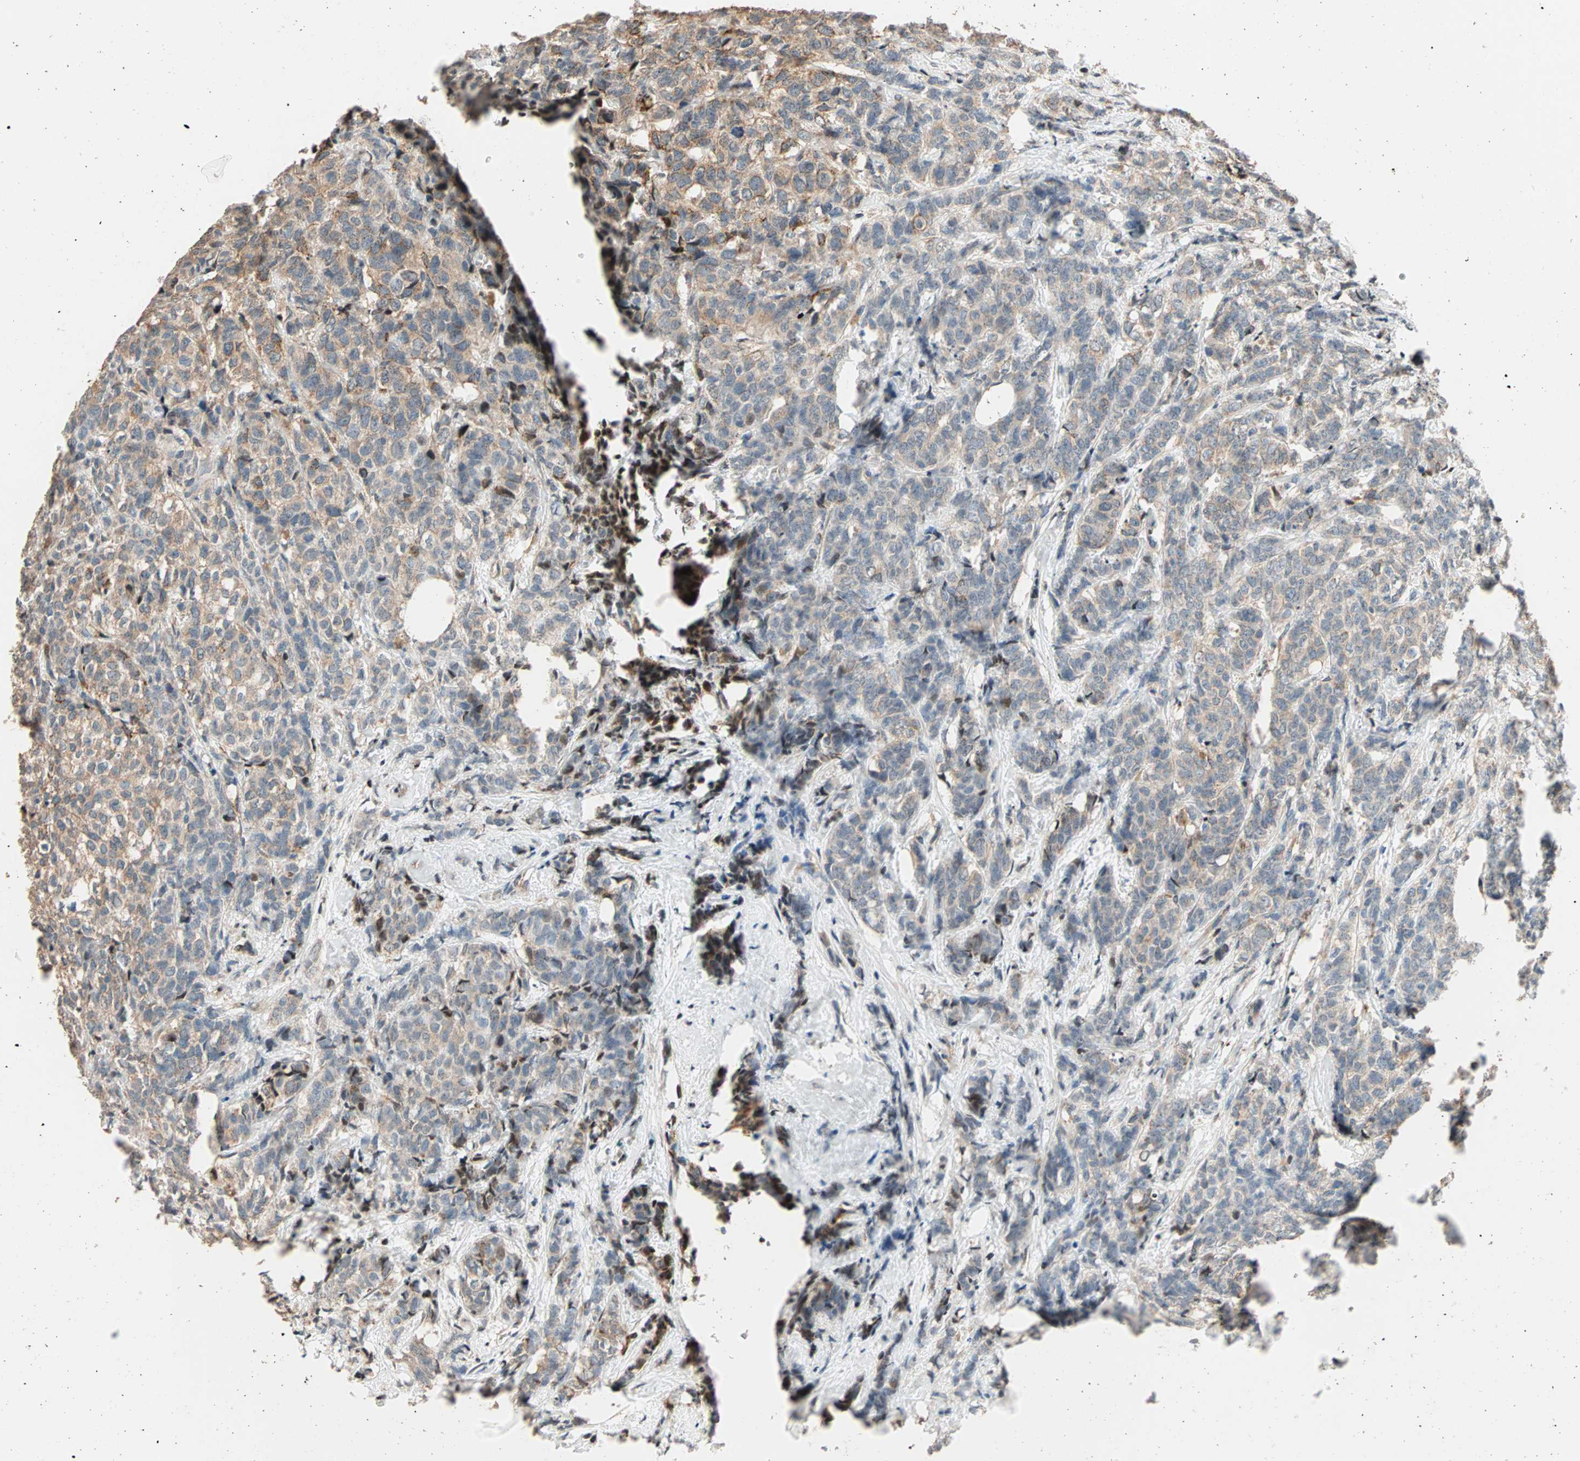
{"staining": {"intensity": "moderate", "quantity": ">75%", "location": "cytoplasmic/membranous"}, "tissue": "breast cancer", "cell_type": "Tumor cells", "image_type": "cancer", "snomed": [{"axis": "morphology", "description": "Lobular carcinoma"}, {"axis": "topography", "description": "Breast"}], "caption": "Protein analysis of breast cancer (lobular carcinoma) tissue displays moderate cytoplasmic/membranous staining in approximately >75% of tumor cells.", "gene": "HECW1", "patient": {"sex": "female", "age": 60}}